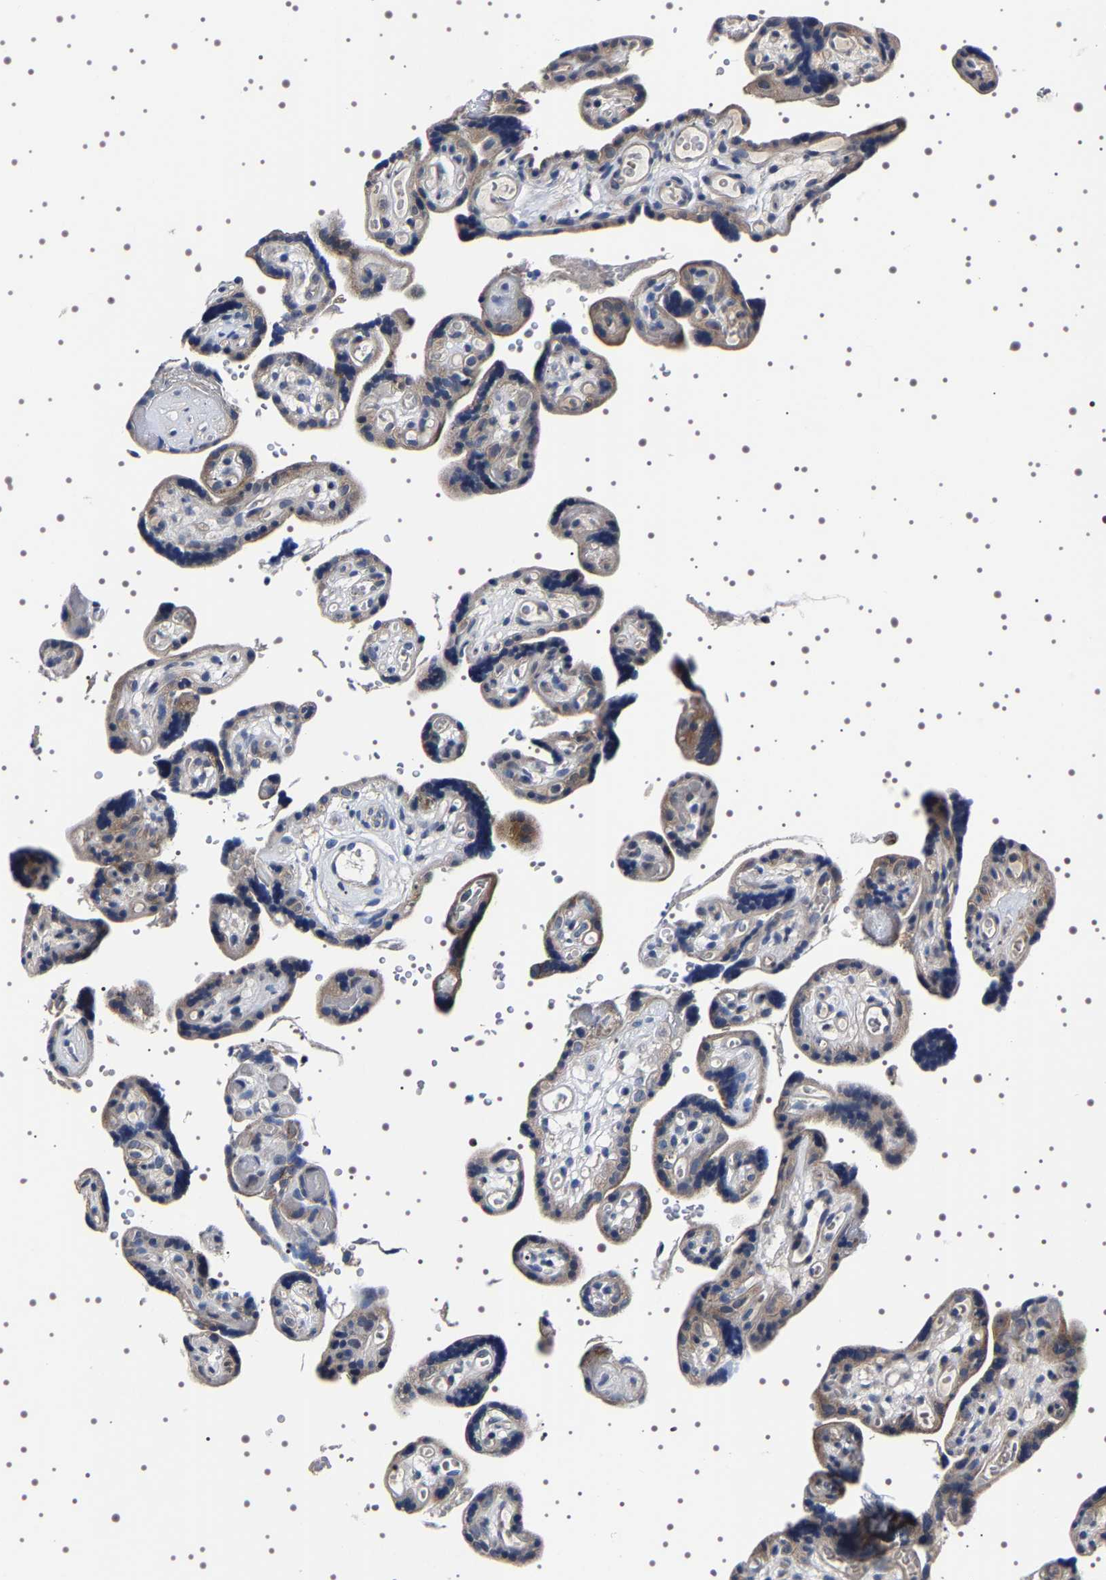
{"staining": {"intensity": "moderate", "quantity": "<25%", "location": "cytoplasmic/membranous"}, "tissue": "placenta", "cell_type": "Trophoblastic cells", "image_type": "normal", "snomed": [{"axis": "morphology", "description": "Normal tissue, NOS"}, {"axis": "topography", "description": "Placenta"}], "caption": "High-power microscopy captured an immunohistochemistry micrograph of benign placenta, revealing moderate cytoplasmic/membranous staining in approximately <25% of trophoblastic cells. The staining was performed using DAB to visualize the protein expression in brown, while the nuclei were stained in blue with hematoxylin (Magnification: 20x).", "gene": "TARBP1", "patient": {"sex": "female", "age": 30}}